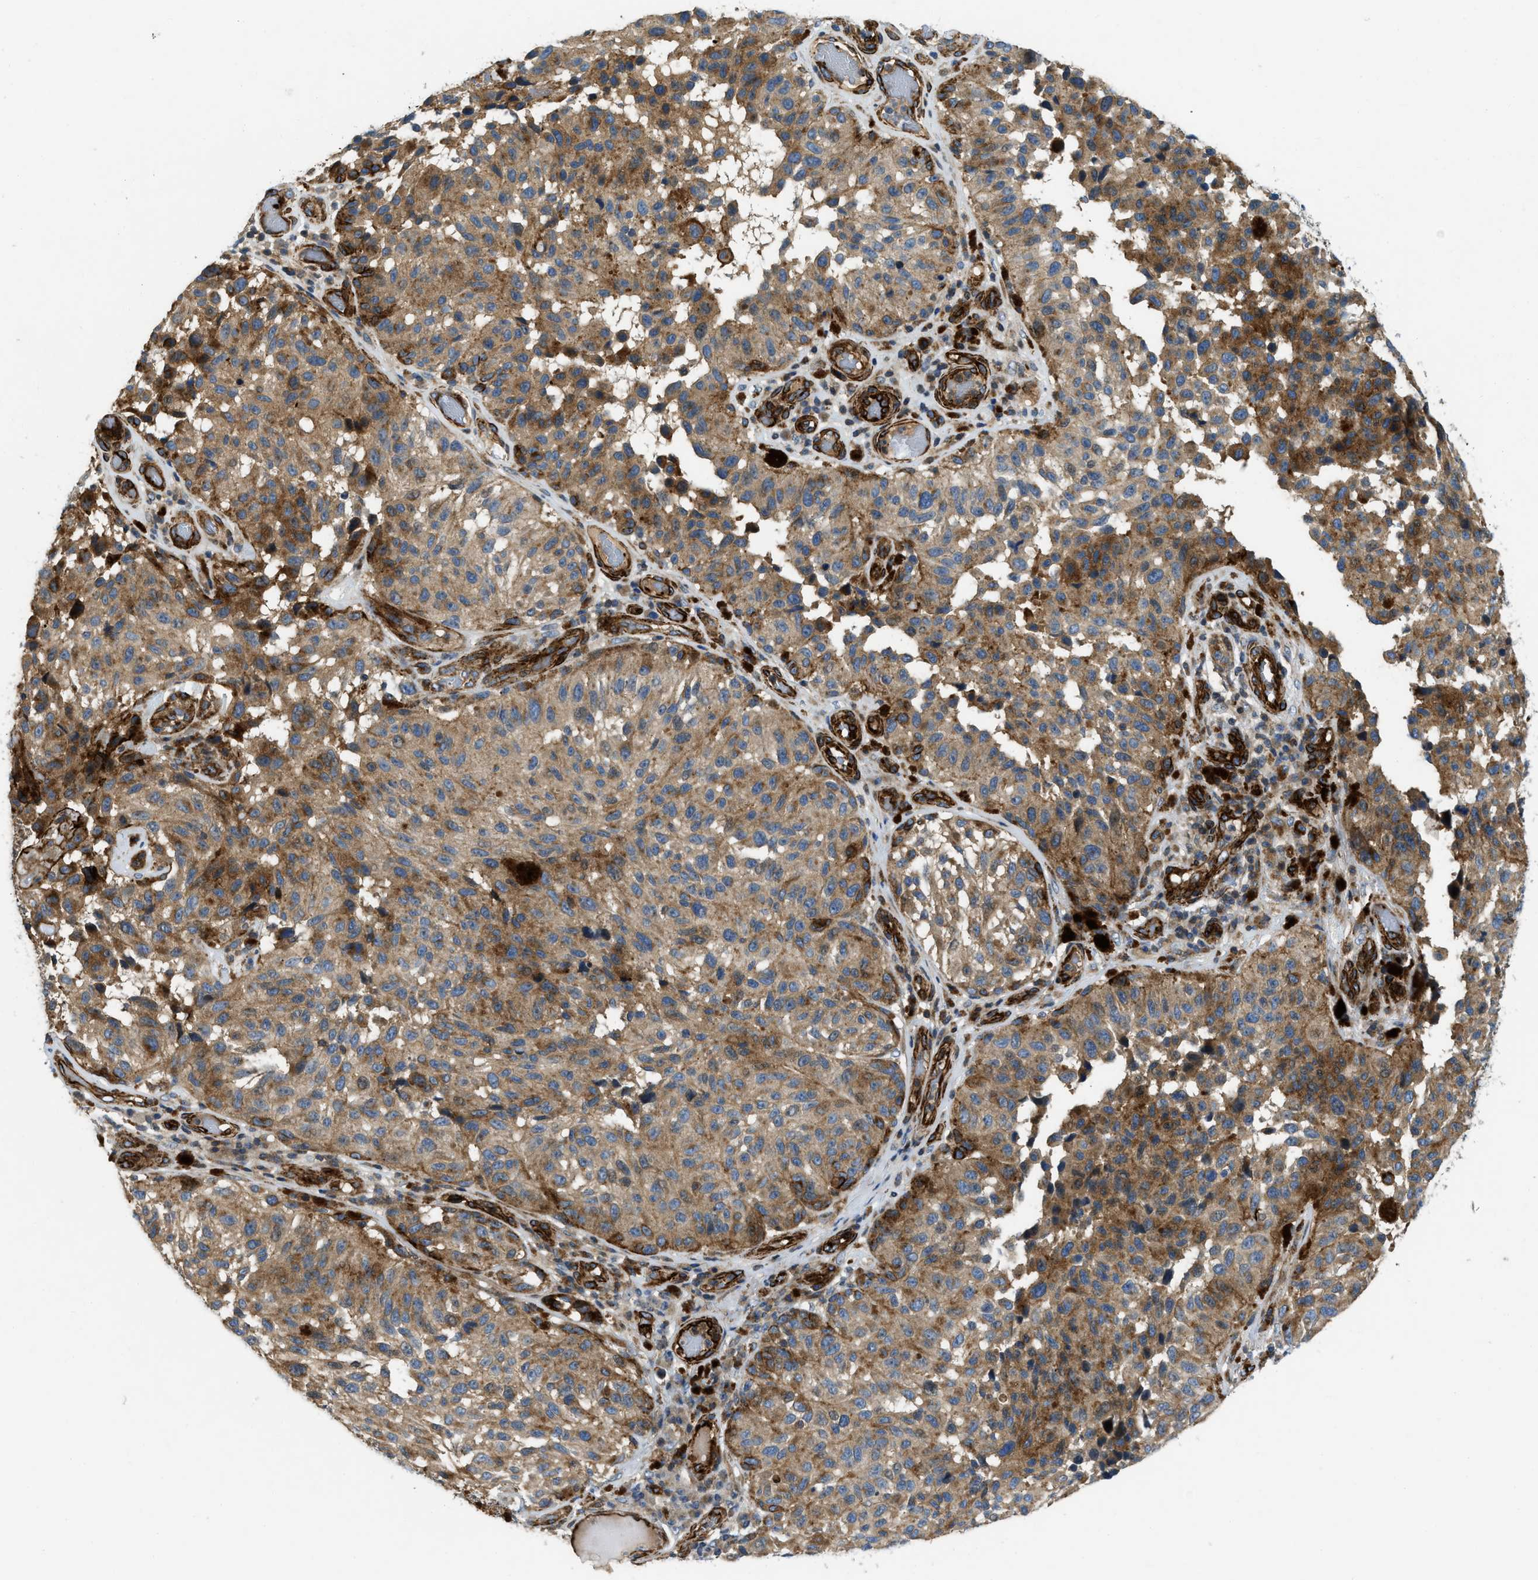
{"staining": {"intensity": "moderate", "quantity": ">75%", "location": "cytoplasmic/membranous"}, "tissue": "melanoma", "cell_type": "Tumor cells", "image_type": "cancer", "snomed": [{"axis": "morphology", "description": "Malignant melanoma, NOS"}, {"axis": "topography", "description": "Skin"}], "caption": "Malignant melanoma tissue shows moderate cytoplasmic/membranous staining in approximately >75% of tumor cells, visualized by immunohistochemistry.", "gene": "NYNRIN", "patient": {"sex": "female", "age": 73}}